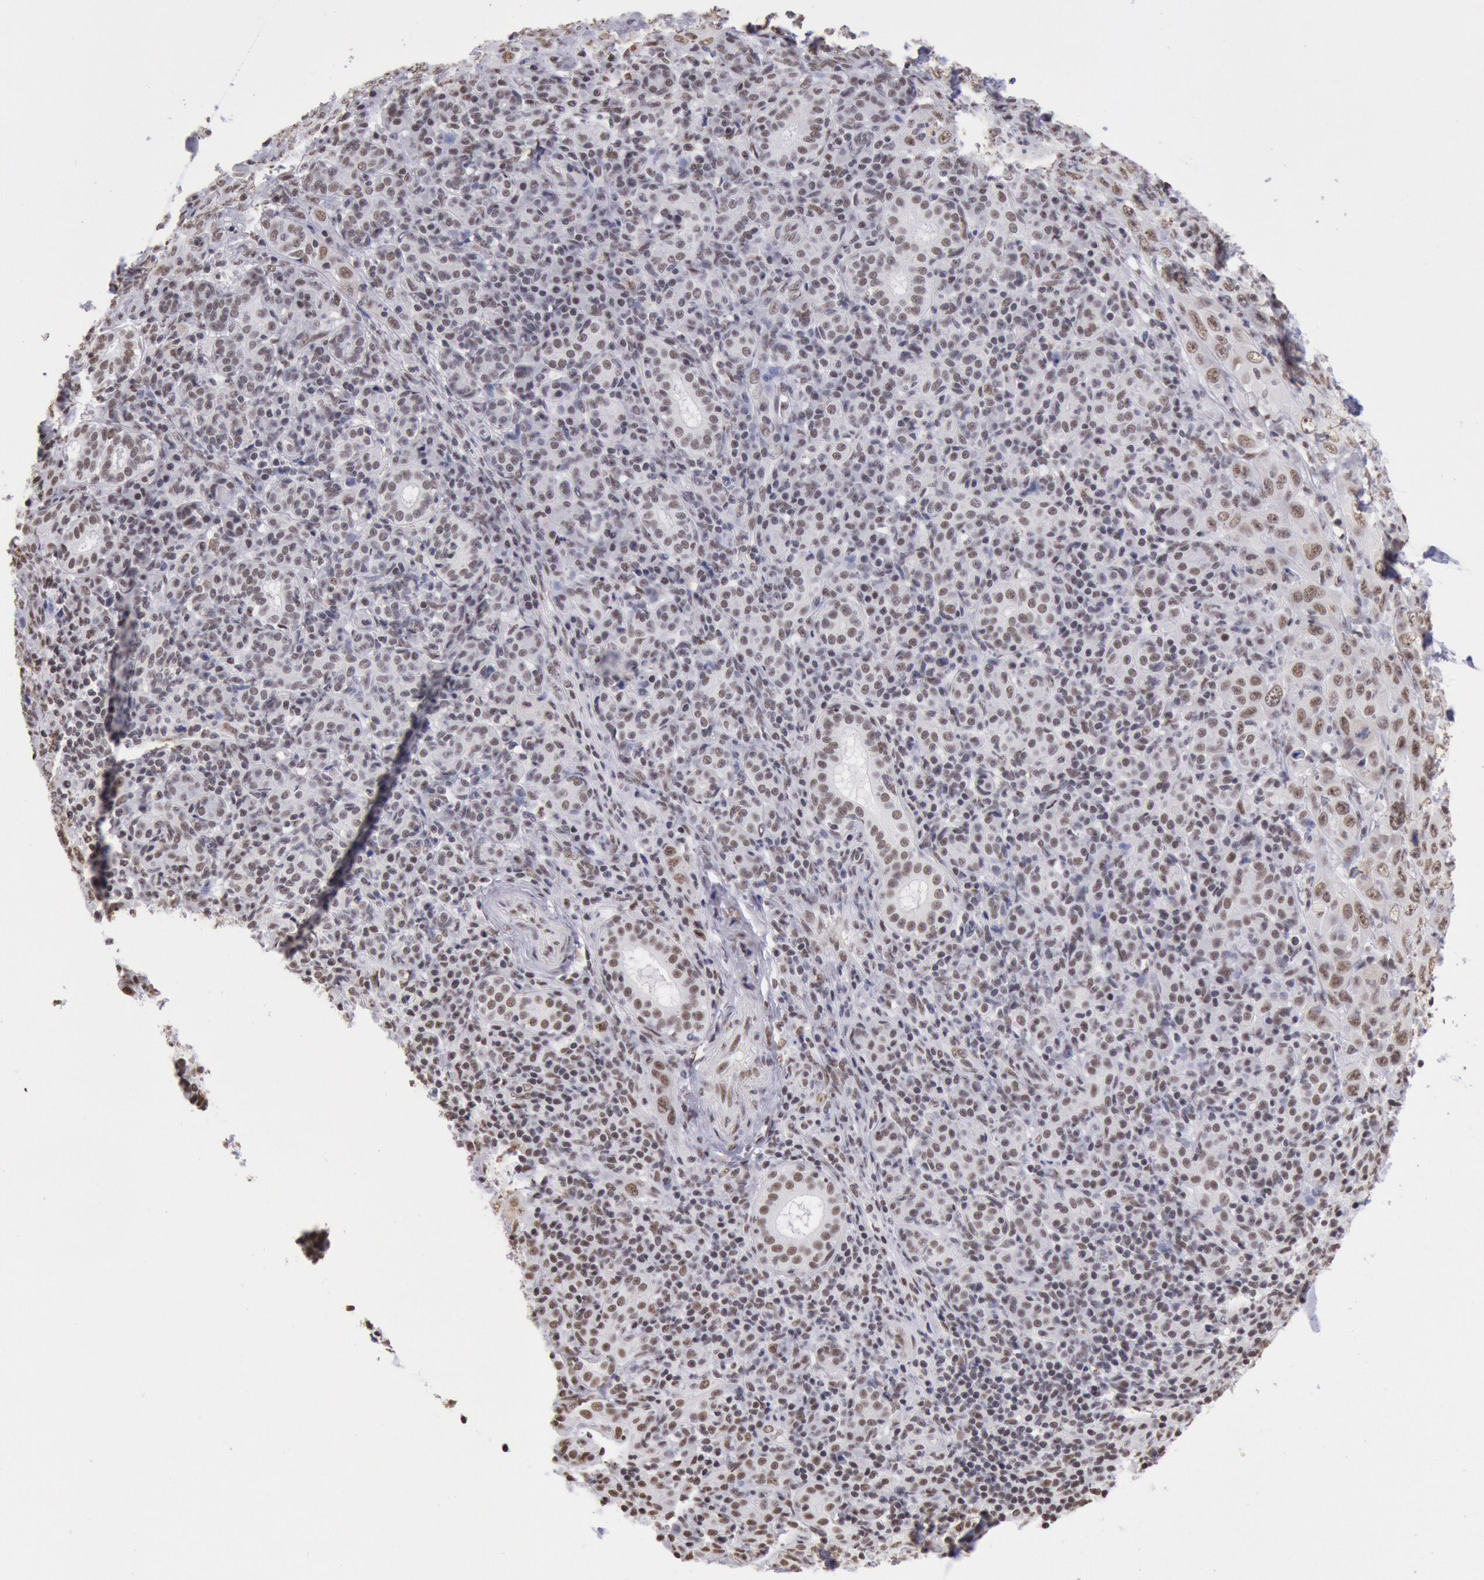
{"staining": {"intensity": "moderate", "quantity": ">75%", "location": "nuclear"}, "tissue": "skin cancer", "cell_type": "Tumor cells", "image_type": "cancer", "snomed": [{"axis": "morphology", "description": "Squamous cell carcinoma, NOS"}, {"axis": "topography", "description": "Skin"}], "caption": "Skin cancer stained for a protein demonstrates moderate nuclear positivity in tumor cells.", "gene": "SNRPD3", "patient": {"sex": "male", "age": 84}}